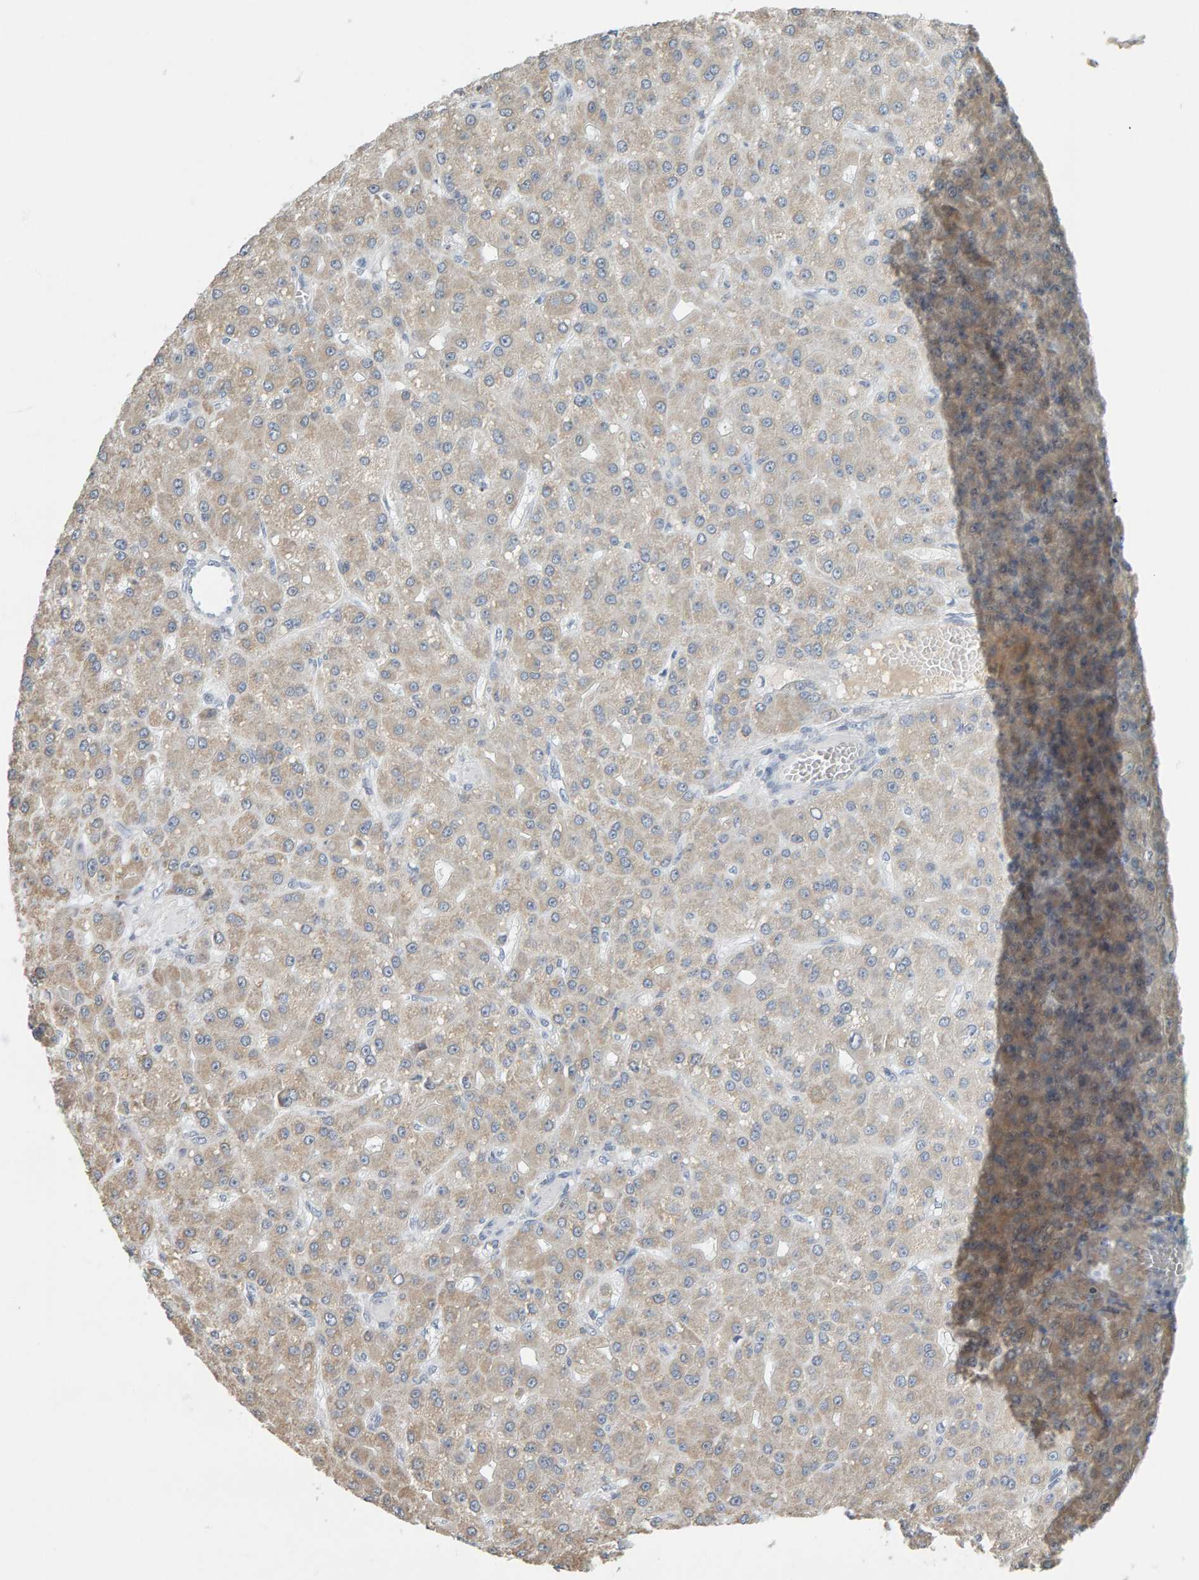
{"staining": {"intensity": "negative", "quantity": "none", "location": "none"}, "tissue": "liver cancer", "cell_type": "Tumor cells", "image_type": "cancer", "snomed": [{"axis": "morphology", "description": "Carcinoma, Hepatocellular, NOS"}, {"axis": "topography", "description": "Liver"}], "caption": "Immunohistochemistry image of neoplastic tissue: liver cancer stained with DAB (3,3'-diaminobenzidine) shows no significant protein staining in tumor cells.", "gene": "ADHFE1", "patient": {"sex": "male", "age": 67}}